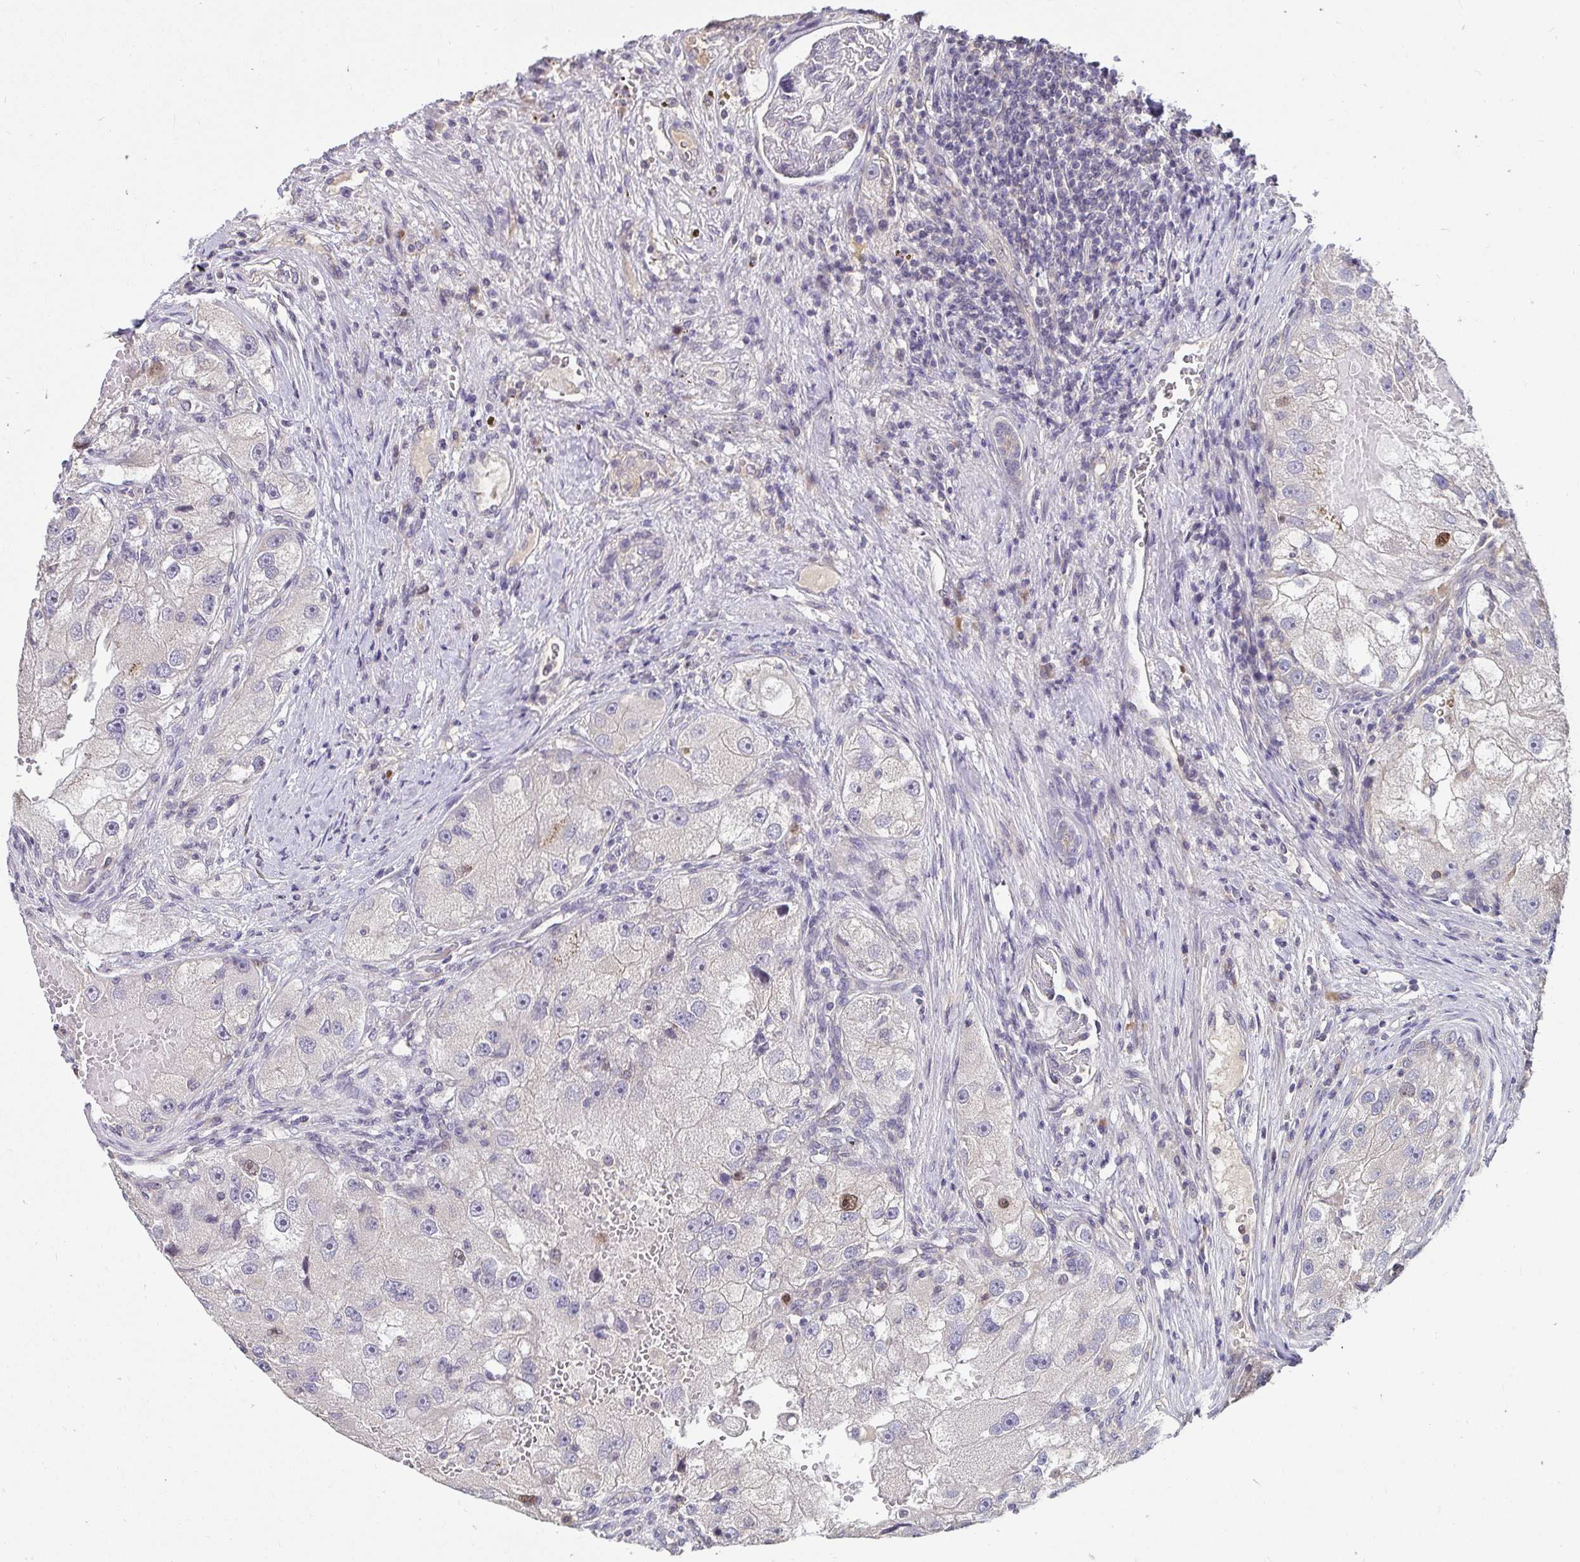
{"staining": {"intensity": "moderate", "quantity": "<25%", "location": "nuclear"}, "tissue": "renal cancer", "cell_type": "Tumor cells", "image_type": "cancer", "snomed": [{"axis": "morphology", "description": "Adenocarcinoma, NOS"}, {"axis": "topography", "description": "Kidney"}], "caption": "Renal cancer (adenocarcinoma) tissue displays moderate nuclear staining in about <25% of tumor cells, visualized by immunohistochemistry.", "gene": "ANLN", "patient": {"sex": "male", "age": 63}}